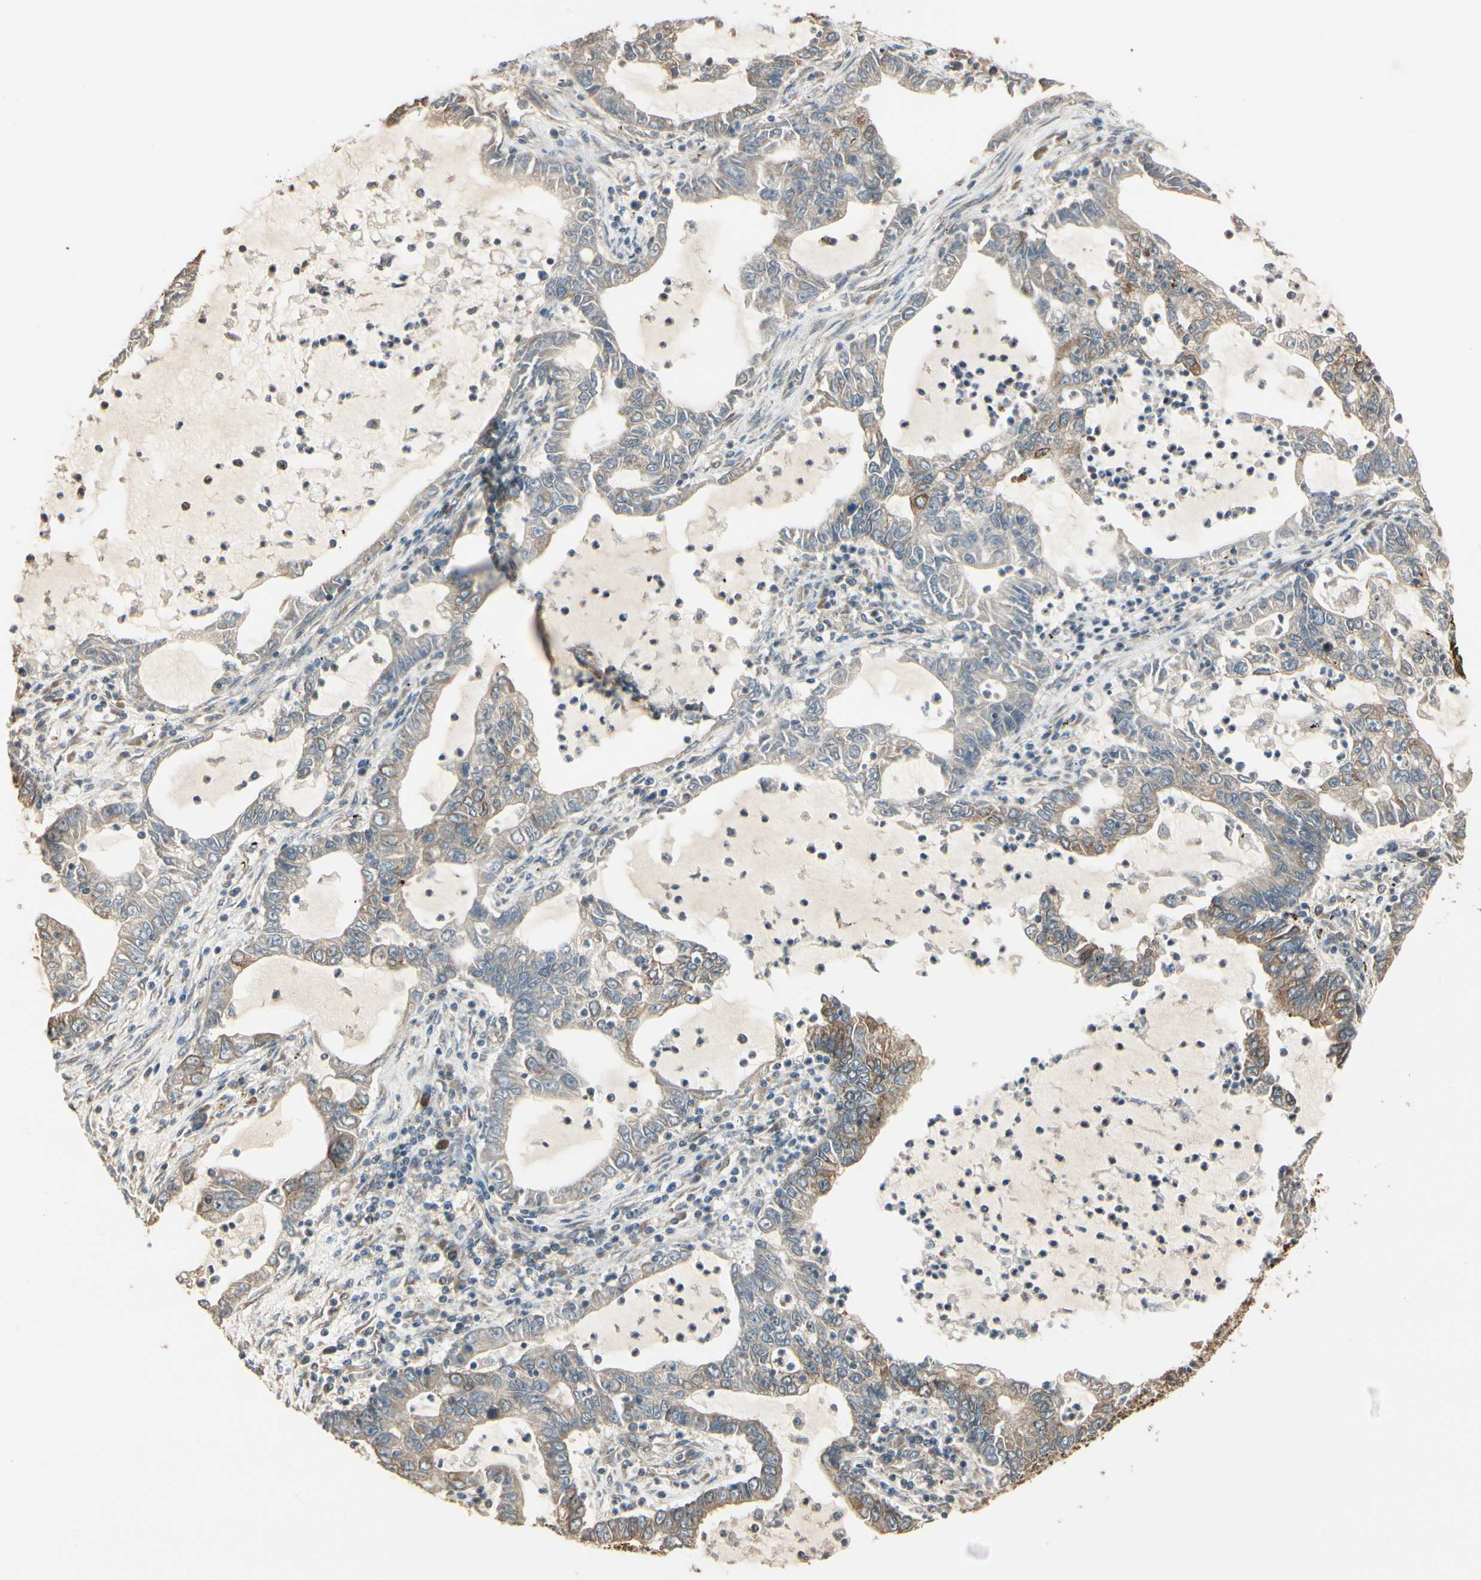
{"staining": {"intensity": "weak", "quantity": ">75%", "location": "cytoplasmic/membranous"}, "tissue": "lung cancer", "cell_type": "Tumor cells", "image_type": "cancer", "snomed": [{"axis": "morphology", "description": "Adenocarcinoma, NOS"}, {"axis": "topography", "description": "Lung"}], "caption": "Immunohistochemical staining of human lung cancer (adenocarcinoma) shows low levels of weak cytoplasmic/membranous protein positivity in about >75% of tumor cells.", "gene": "NUCB2", "patient": {"sex": "female", "age": 51}}